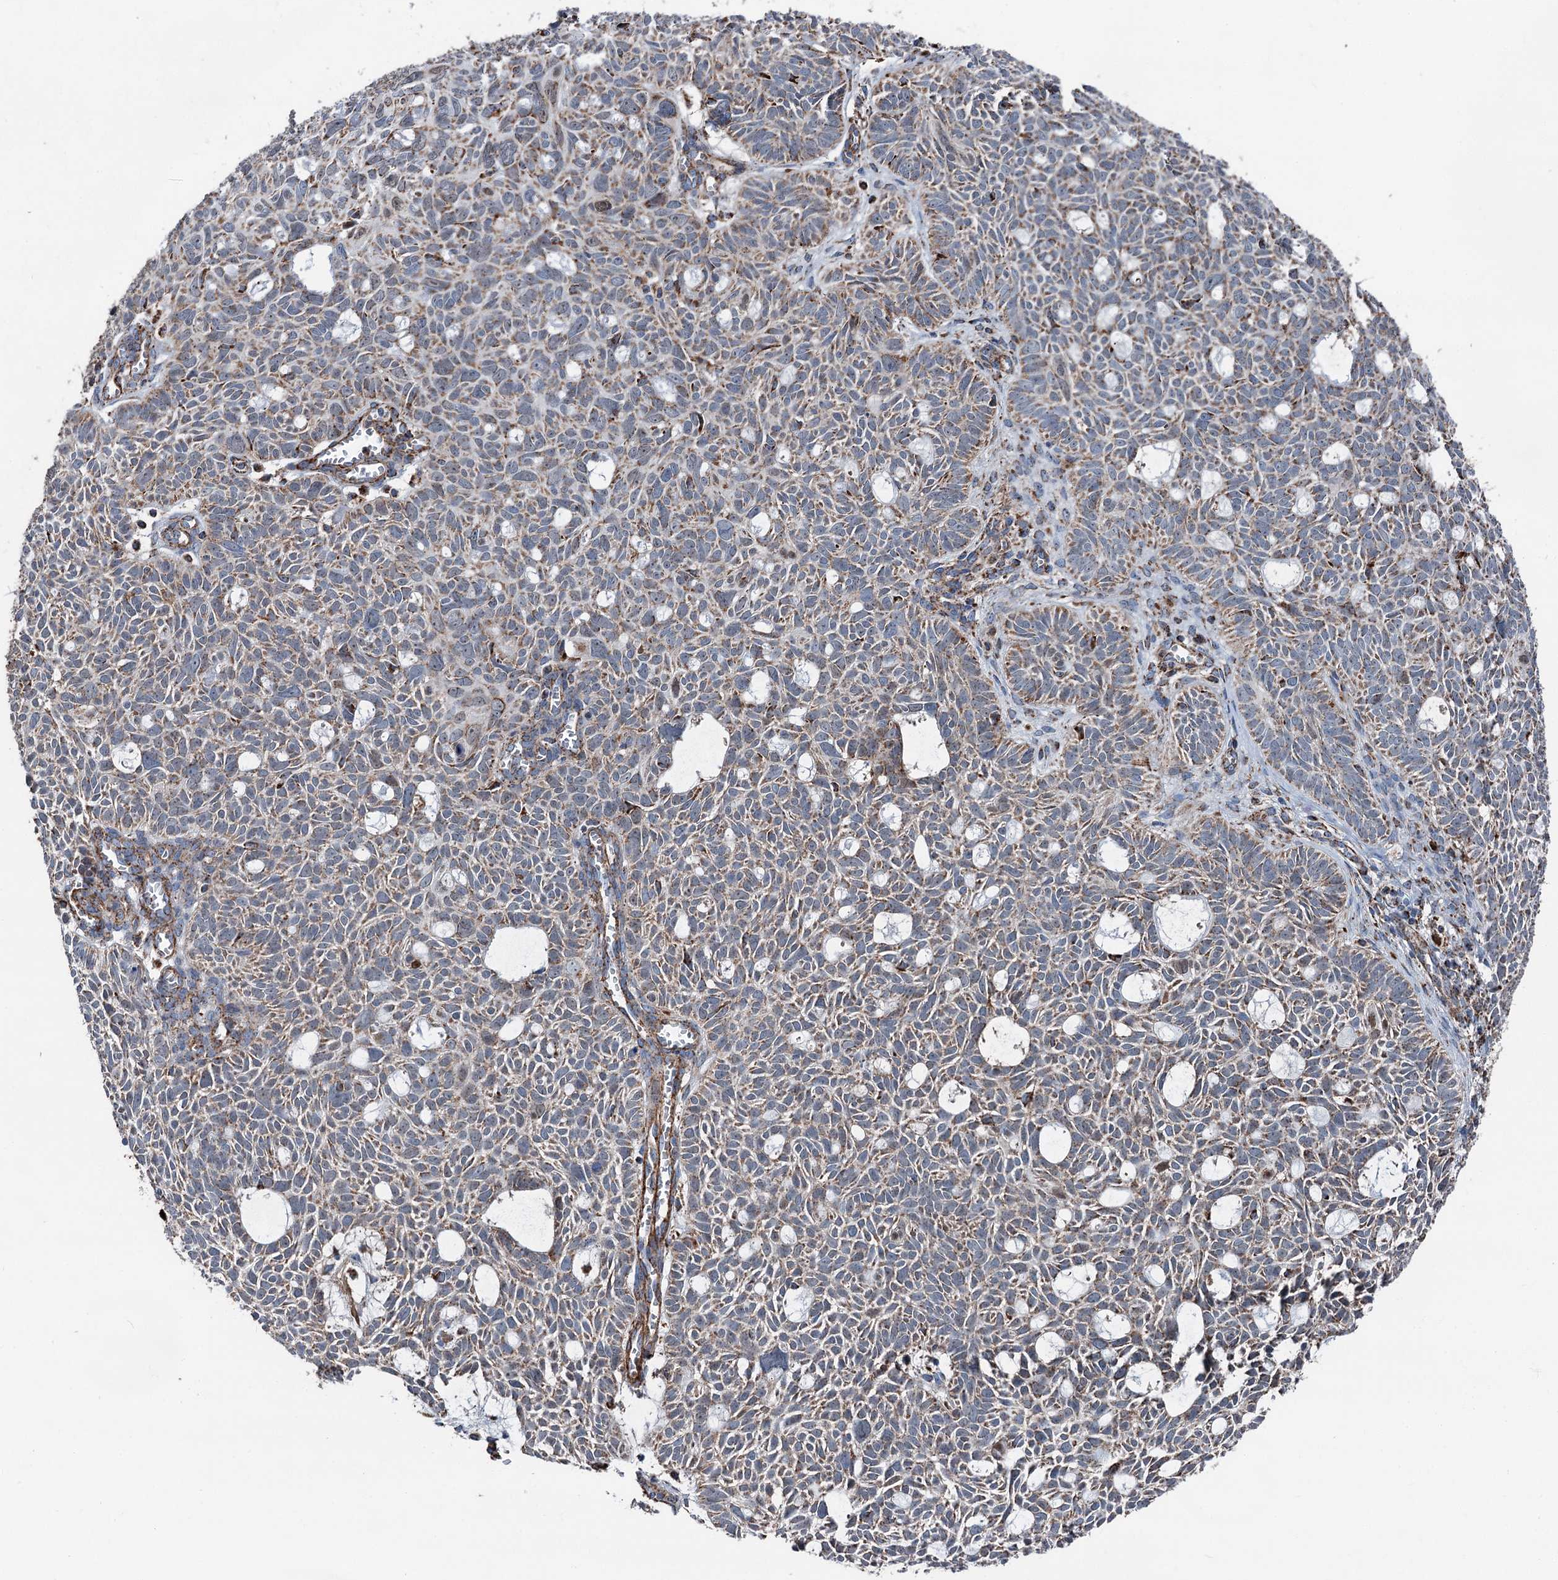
{"staining": {"intensity": "weak", "quantity": ">75%", "location": "cytoplasmic/membranous"}, "tissue": "skin cancer", "cell_type": "Tumor cells", "image_type": "cancer", "snomed": [{"axis": "morphology", "description": "Basal cell carcinoma"}, {"axis": "topography", "description": "Skin"}], "caption": "Immunohistochemical staining of human skin basal cell carcinoma displays low levels of weak cytoplasmic/membranous staining in approximately >75% of tumor cells.", "gene": "DDIAS", "patient": {"sex": "male", "age": 69}}